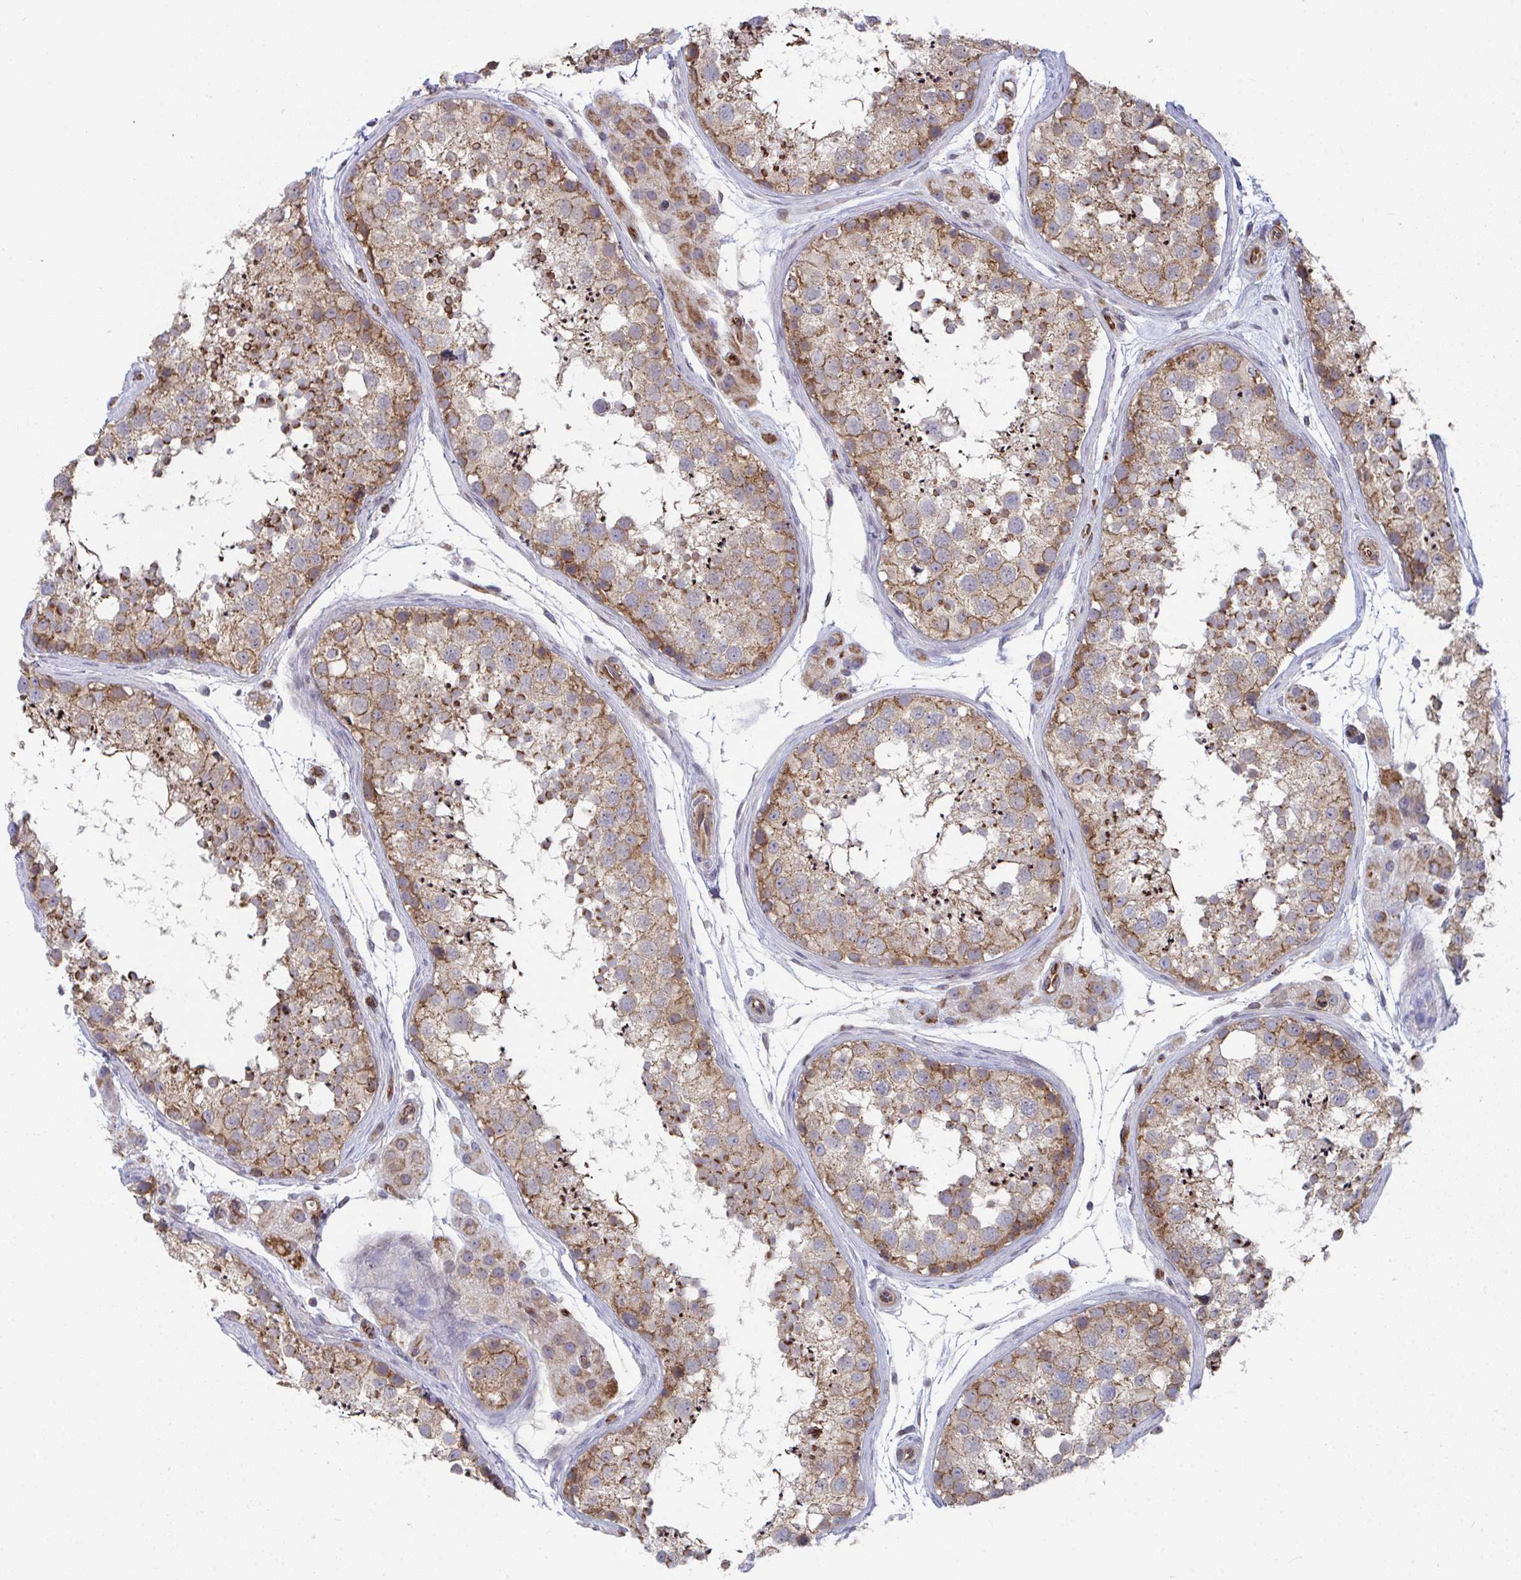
{"staining": {"intensity": "moderate", "quantity": ">75%", "location": "cytoplasmic/membranous"}, "tissue": "testis", "cell_type": "Cells in seminiferous ducts", "image_type": "normal", "snomed": [{"axis": "morphology", "description": "Normal tissue, NOS"}, {"axis": "topography", "description": "Testis"}], "caption": "This micrograph displays unremarkable testis stained with IHC to label a protein in brown. The cytoplasmic/membranous of cells in seminiferous ducts show moderate positivity for the protein. Nuclei are counter-stained blue.", "gene": "EIF1AD", "patient": {"sex": "male", "age": 41}}